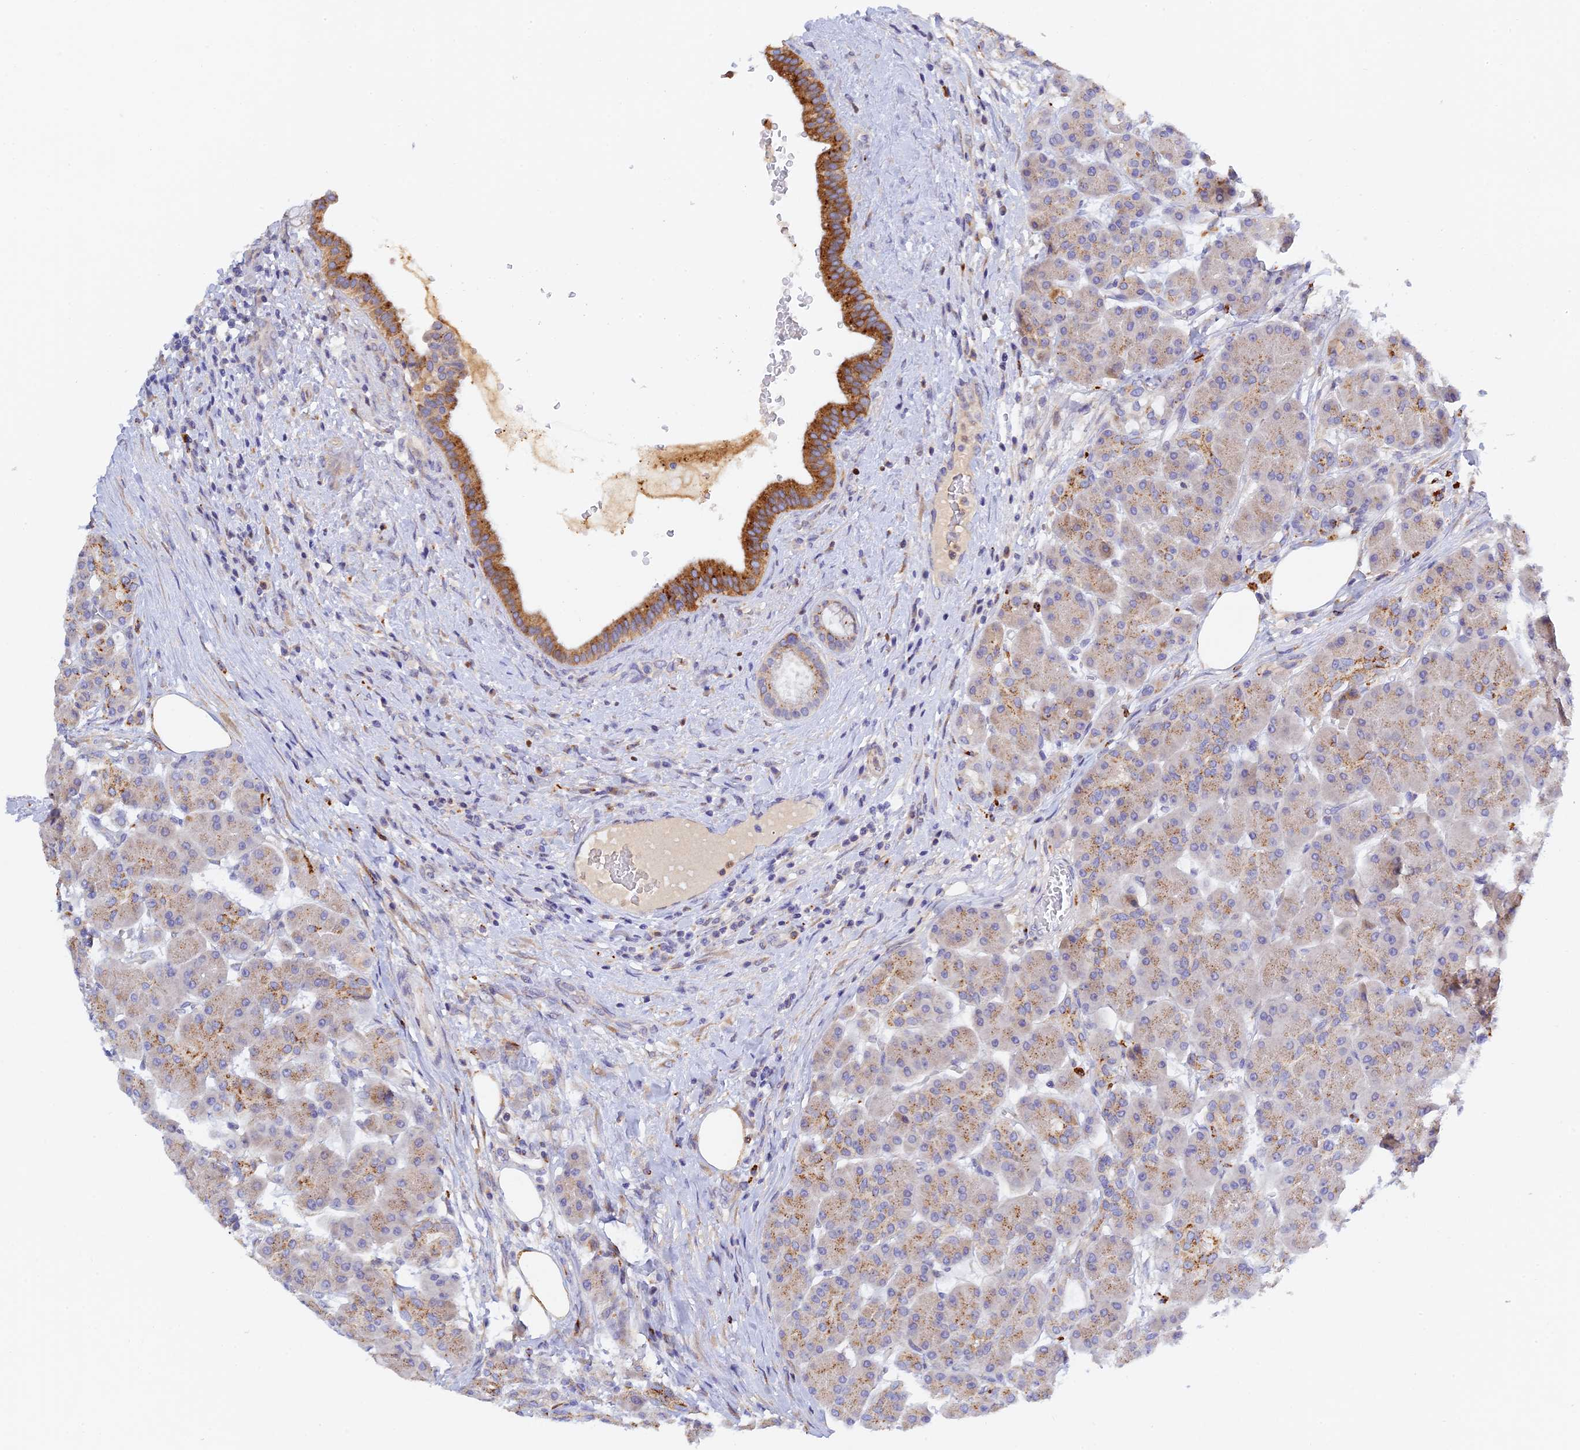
{"staining": {"intensity": "strong", "quantity": "<25%", "location": "cytoplasmic/membranous"}, "tissue": "pancreas", "cell_type": "Exocrine glandular cells", "image_type": "normal", "snomed": [{"axis": "morphology", "description": "Normal tissue, NOS"}, {"axis": "topography", "description": "Pancreas"}], "caption": "Strong cytoplasmic/membranous staining is appreciated in about <25% of exocrine glandular cells in benign pancreas. The staining was performed using DAB, with brown indicating positive protein expression. Nuclei are stained blue with hematoxylin.", "gene": "RPGRIP1L", "patient": {"sex": "male", "age": 63}}